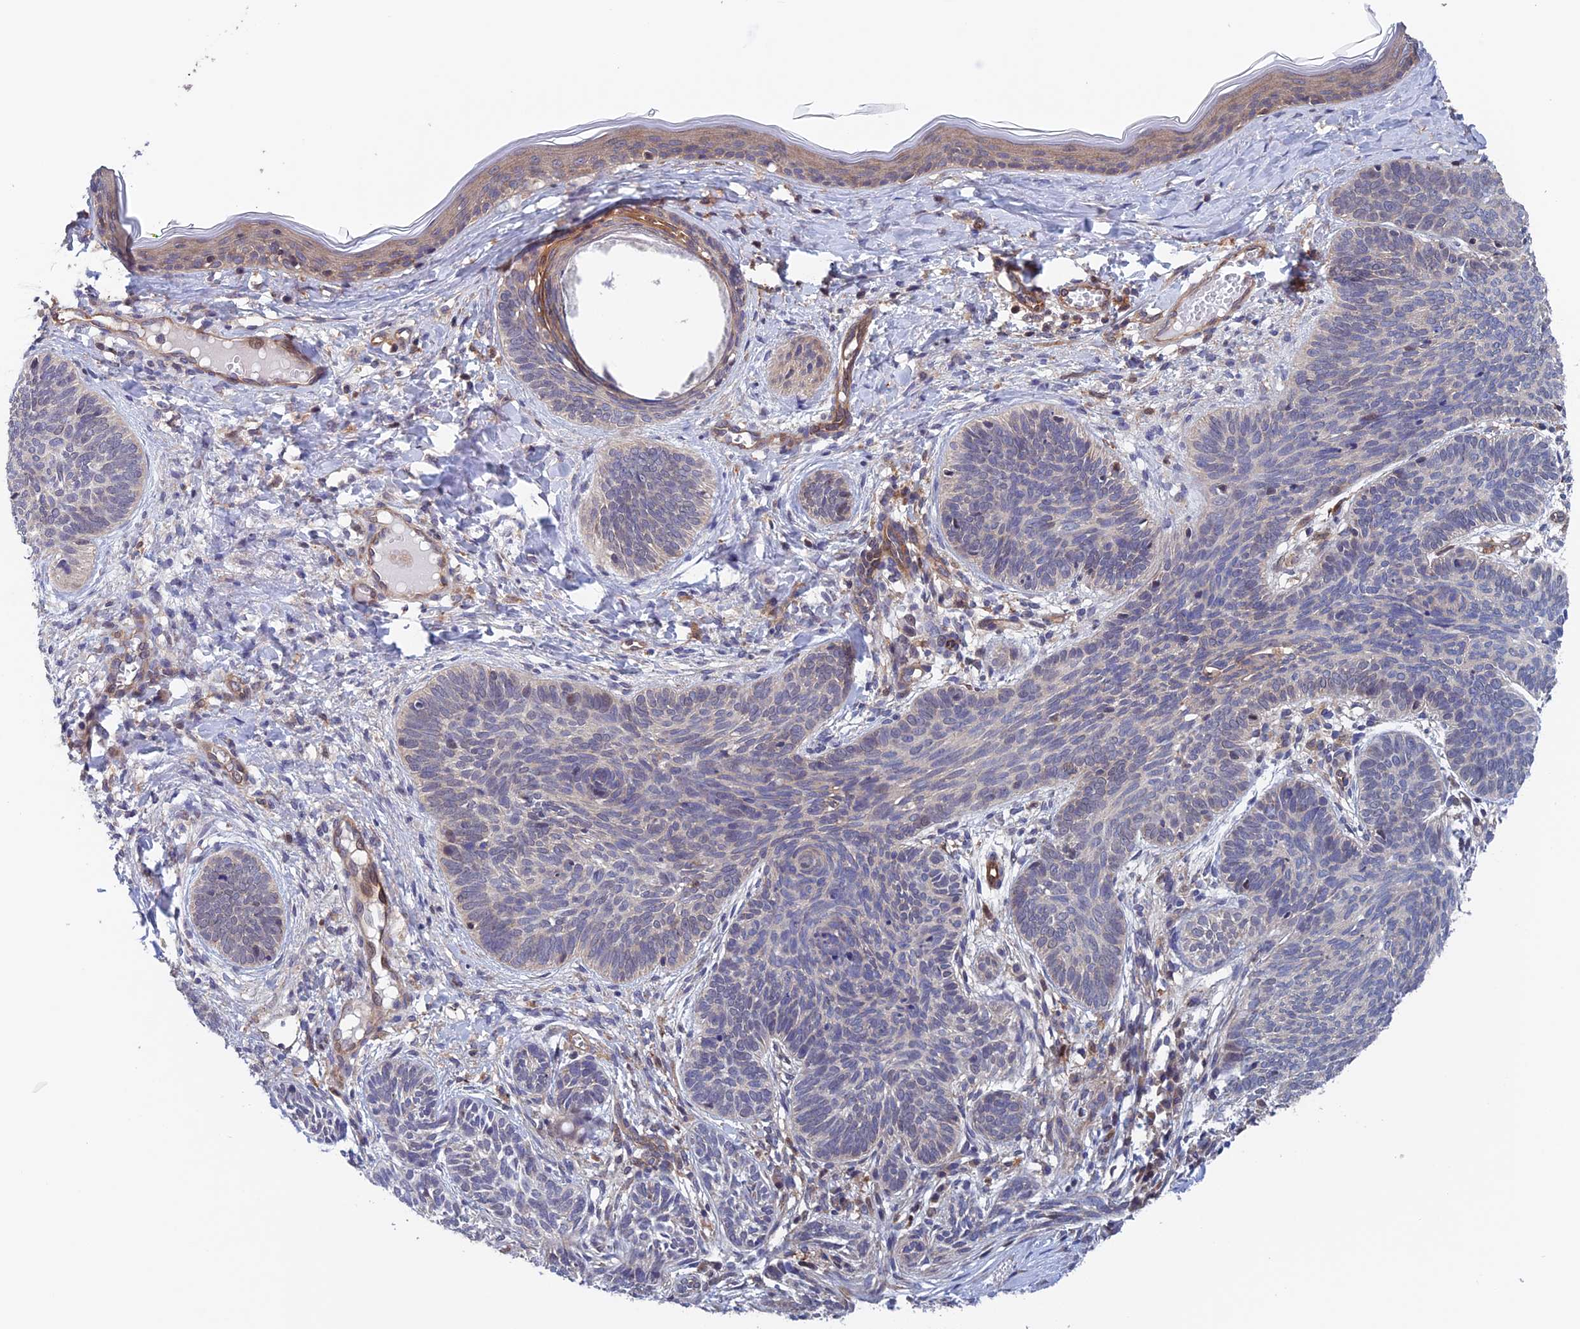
{"staining": {"intensity": "negative", "quantity": "none", "location": "none"}, "tissue": "skin cancer", "cell_type": "Tumor cells", "image_type": "cancer", "snomed": [{"axis": "morphology", "description": "Basal cell carcinoma"}, {"axis": "topography", "description": "Skin"}], "caption": "Human skin cancer stained for a protein using immunohistochemistry (IHC) demonstrates no staining in tumor cells.", "gene": "NUDT16L1", "patient": {"sex": "female", "age": 81}}